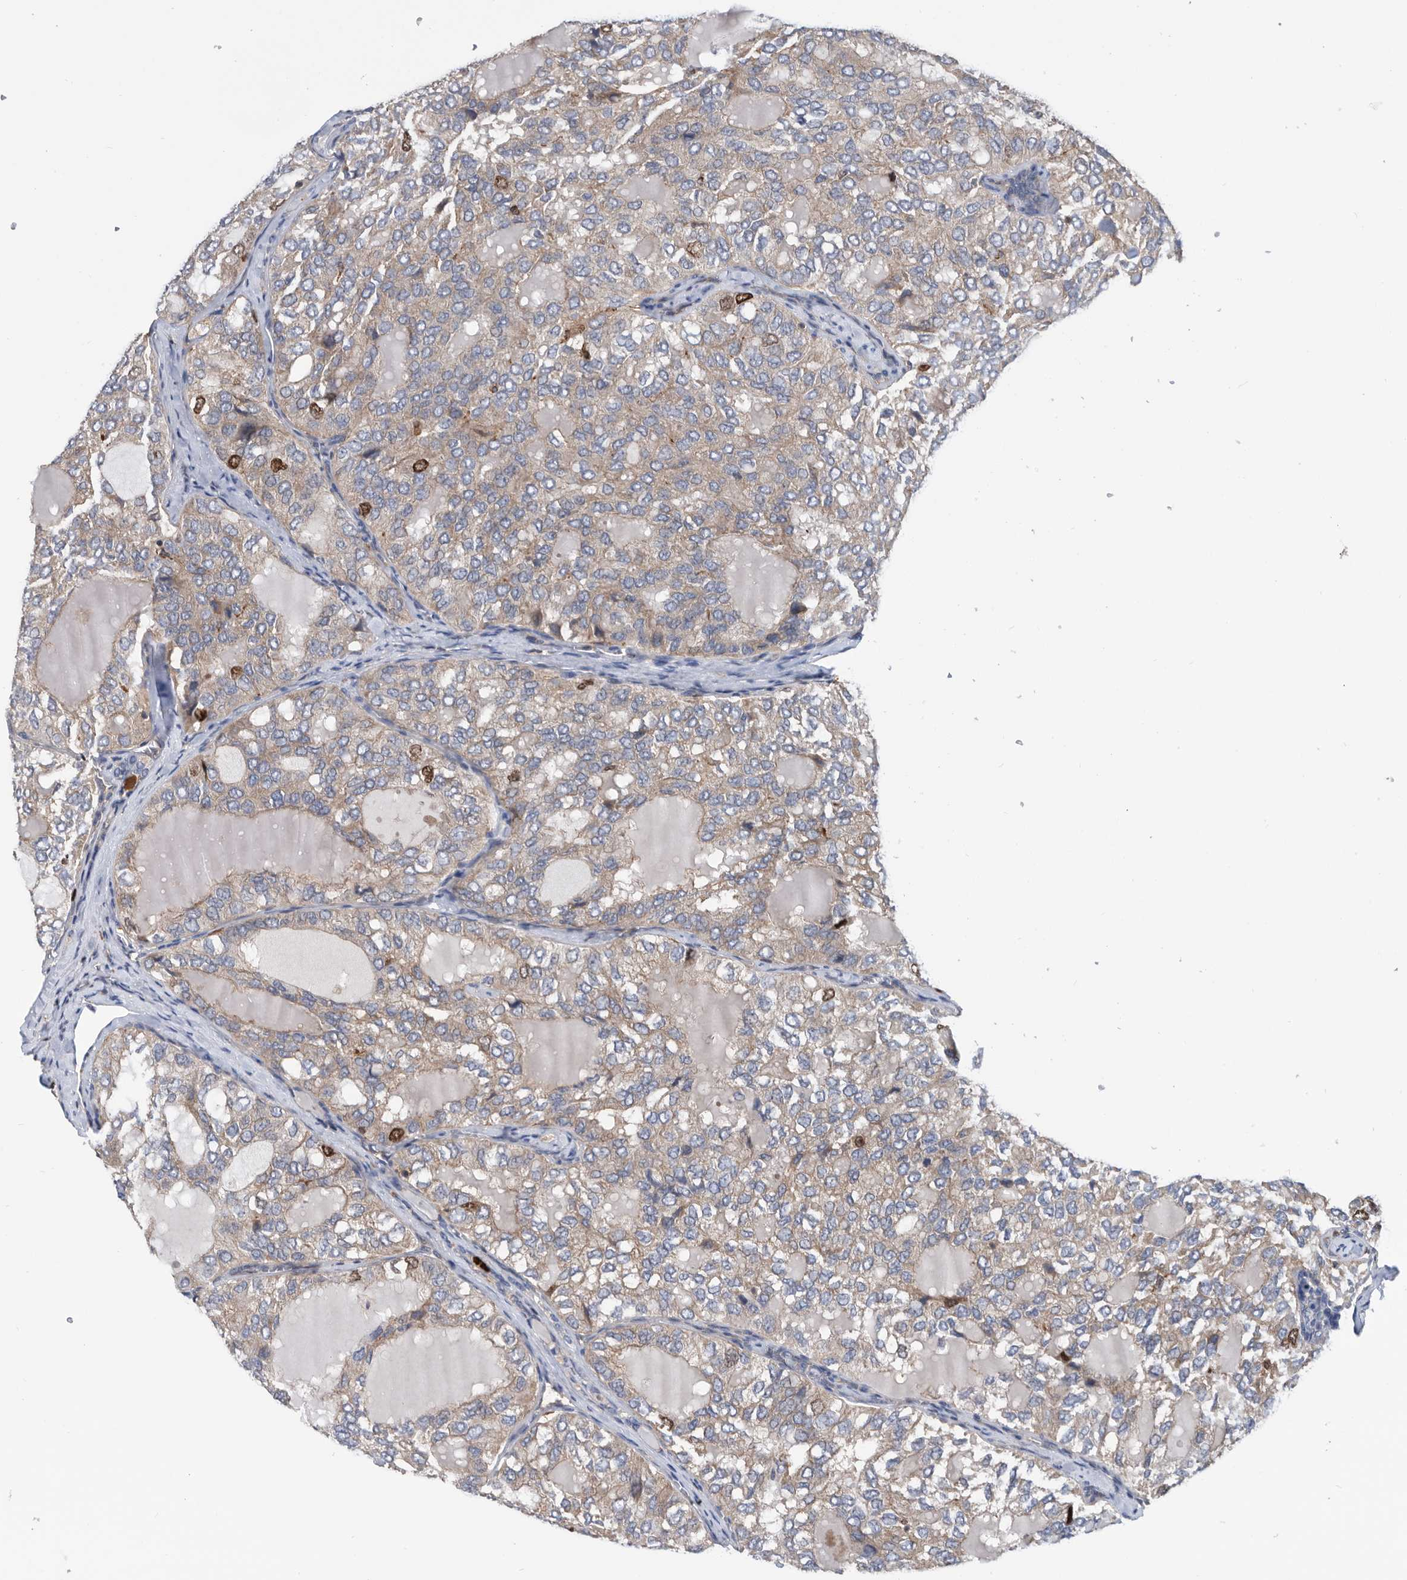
{"staining": {"intensity": "moderate", "quantity": "25%-75%", "location": "cytoplasmic/membranous,nuclear"}, "tissue": "thyroid cancer", "cell_type": "Tumor cells", "image_type": "cancer", "snomed": [{"axis": "morphology", "description": "Follicular adenoma carcinoma, NOS"}, {"axis": "topography", "description": "Thyroid gland"}], "caption": "DAB (3,3'-diaminobenzidine) immunohistochemical staining of follicular adenoma carcinoma (thyroid) exhibits moderate cytoplasmic/membranous and nuclear protein expression in approximately 25%-75% of tumor cells. The staining was performed using DAB (3,3'-diaminobenzidine) to visualize the protein expression in brown, while the nuclei were stained in blue with hematoxylin (Magnification: 20x).", "gene": "ATAD2", "patient": {"sex": "male", "age": 75}}